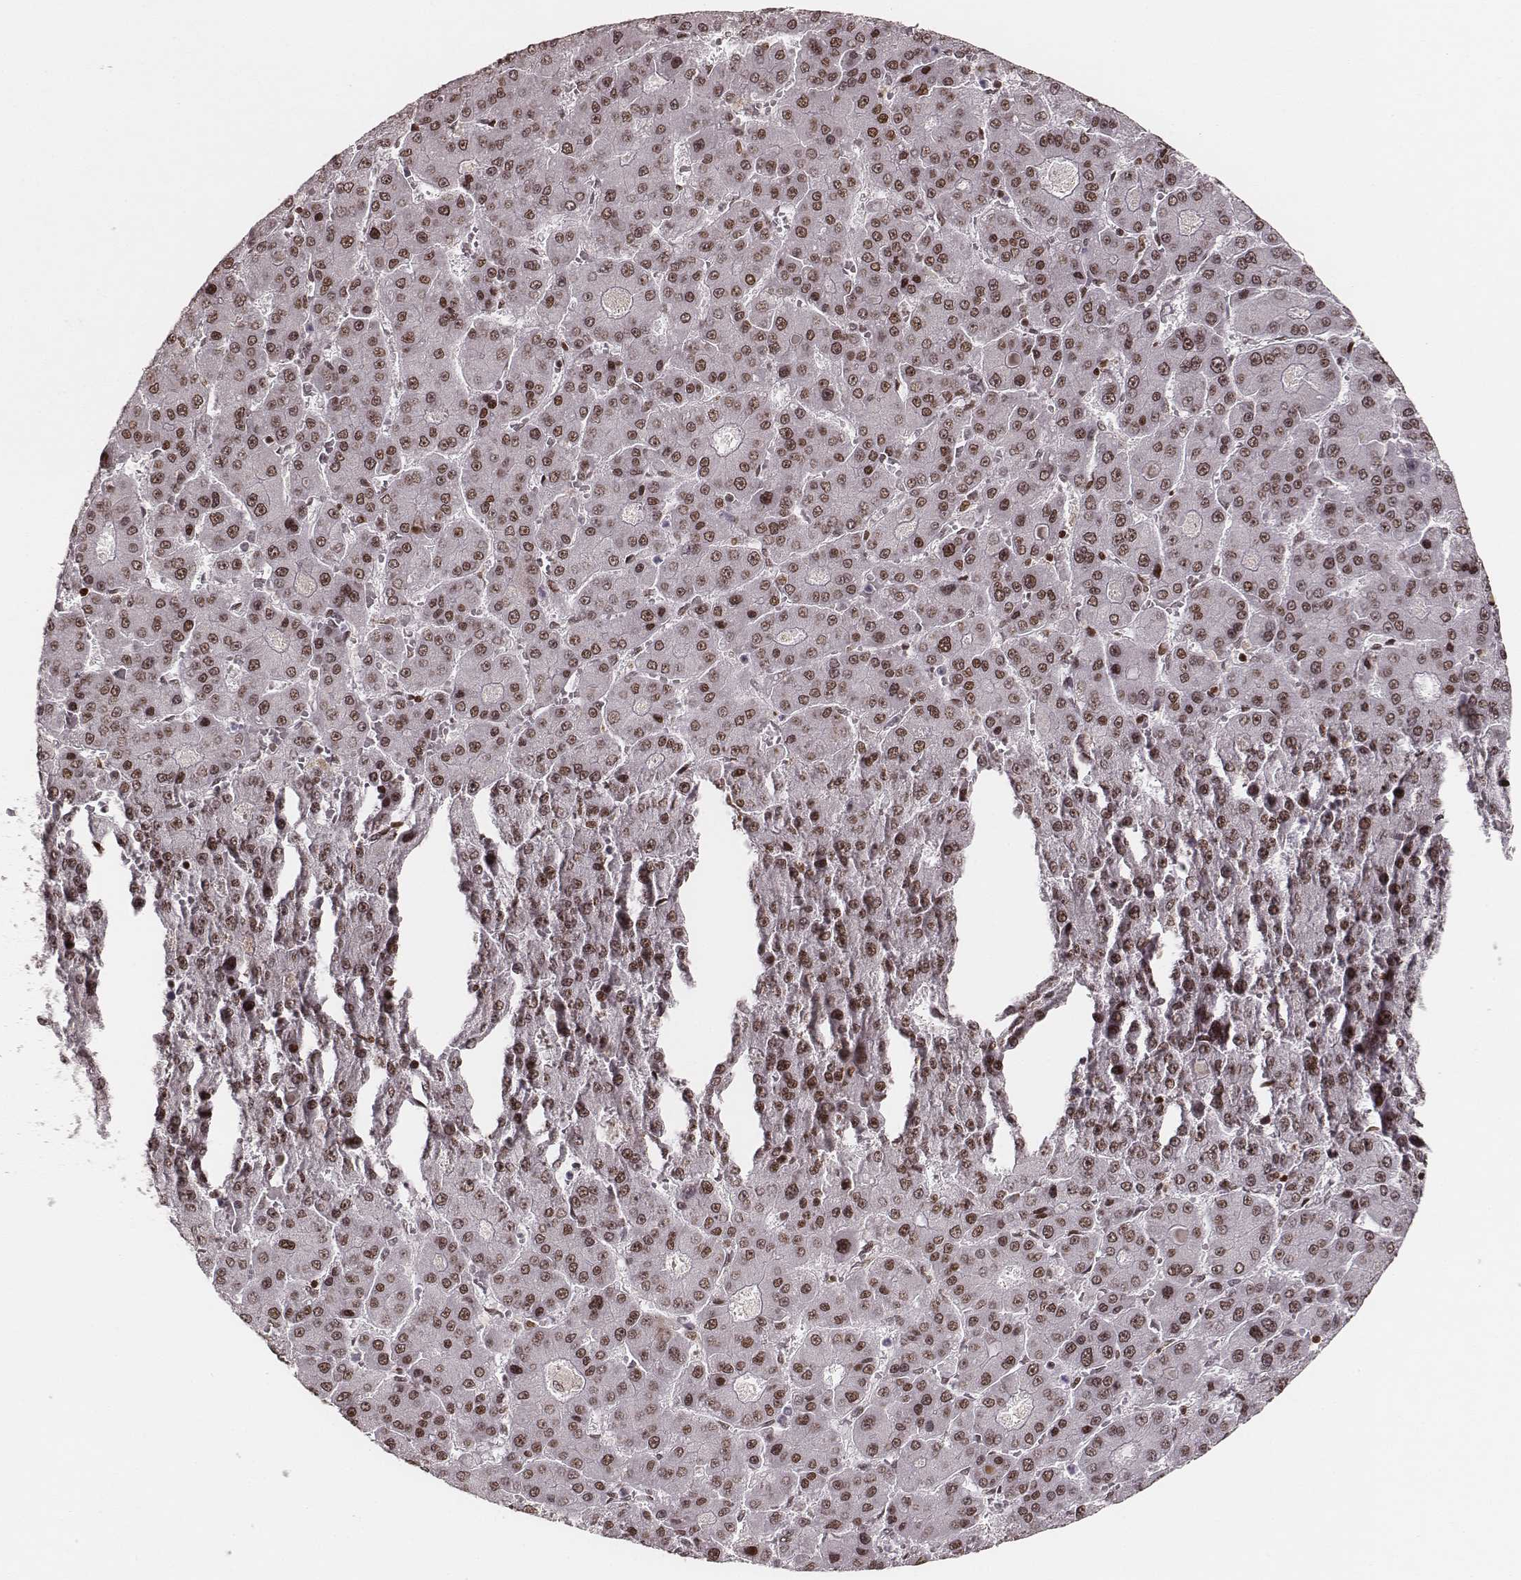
{"staining": {"intensity": "moderate", "quantity": ">75%", "location": "nuclear"}, "tissue": "liver cancer", "cell_type": "Tumor cells", "image_type": "cancer", "snomed": [{"axis": "morphology", "description": "Carcinoma, Hepatocellular, NOS"}, {"axis": "topography", "description": "Liver"}], "caption": "IHC staining of liver cancer (hepatocellular carcinoma), which shows medium levels of moderate nuclear staining in about >75% of tumor cells indicating moderate nuclear protein positivity. The staining was performed using DAB (brown) for protein detection and nuclei were counterstained in hematoxylin (blue).", "gene": "PARP1", "patient": {"sex": "male", "age": 70}}